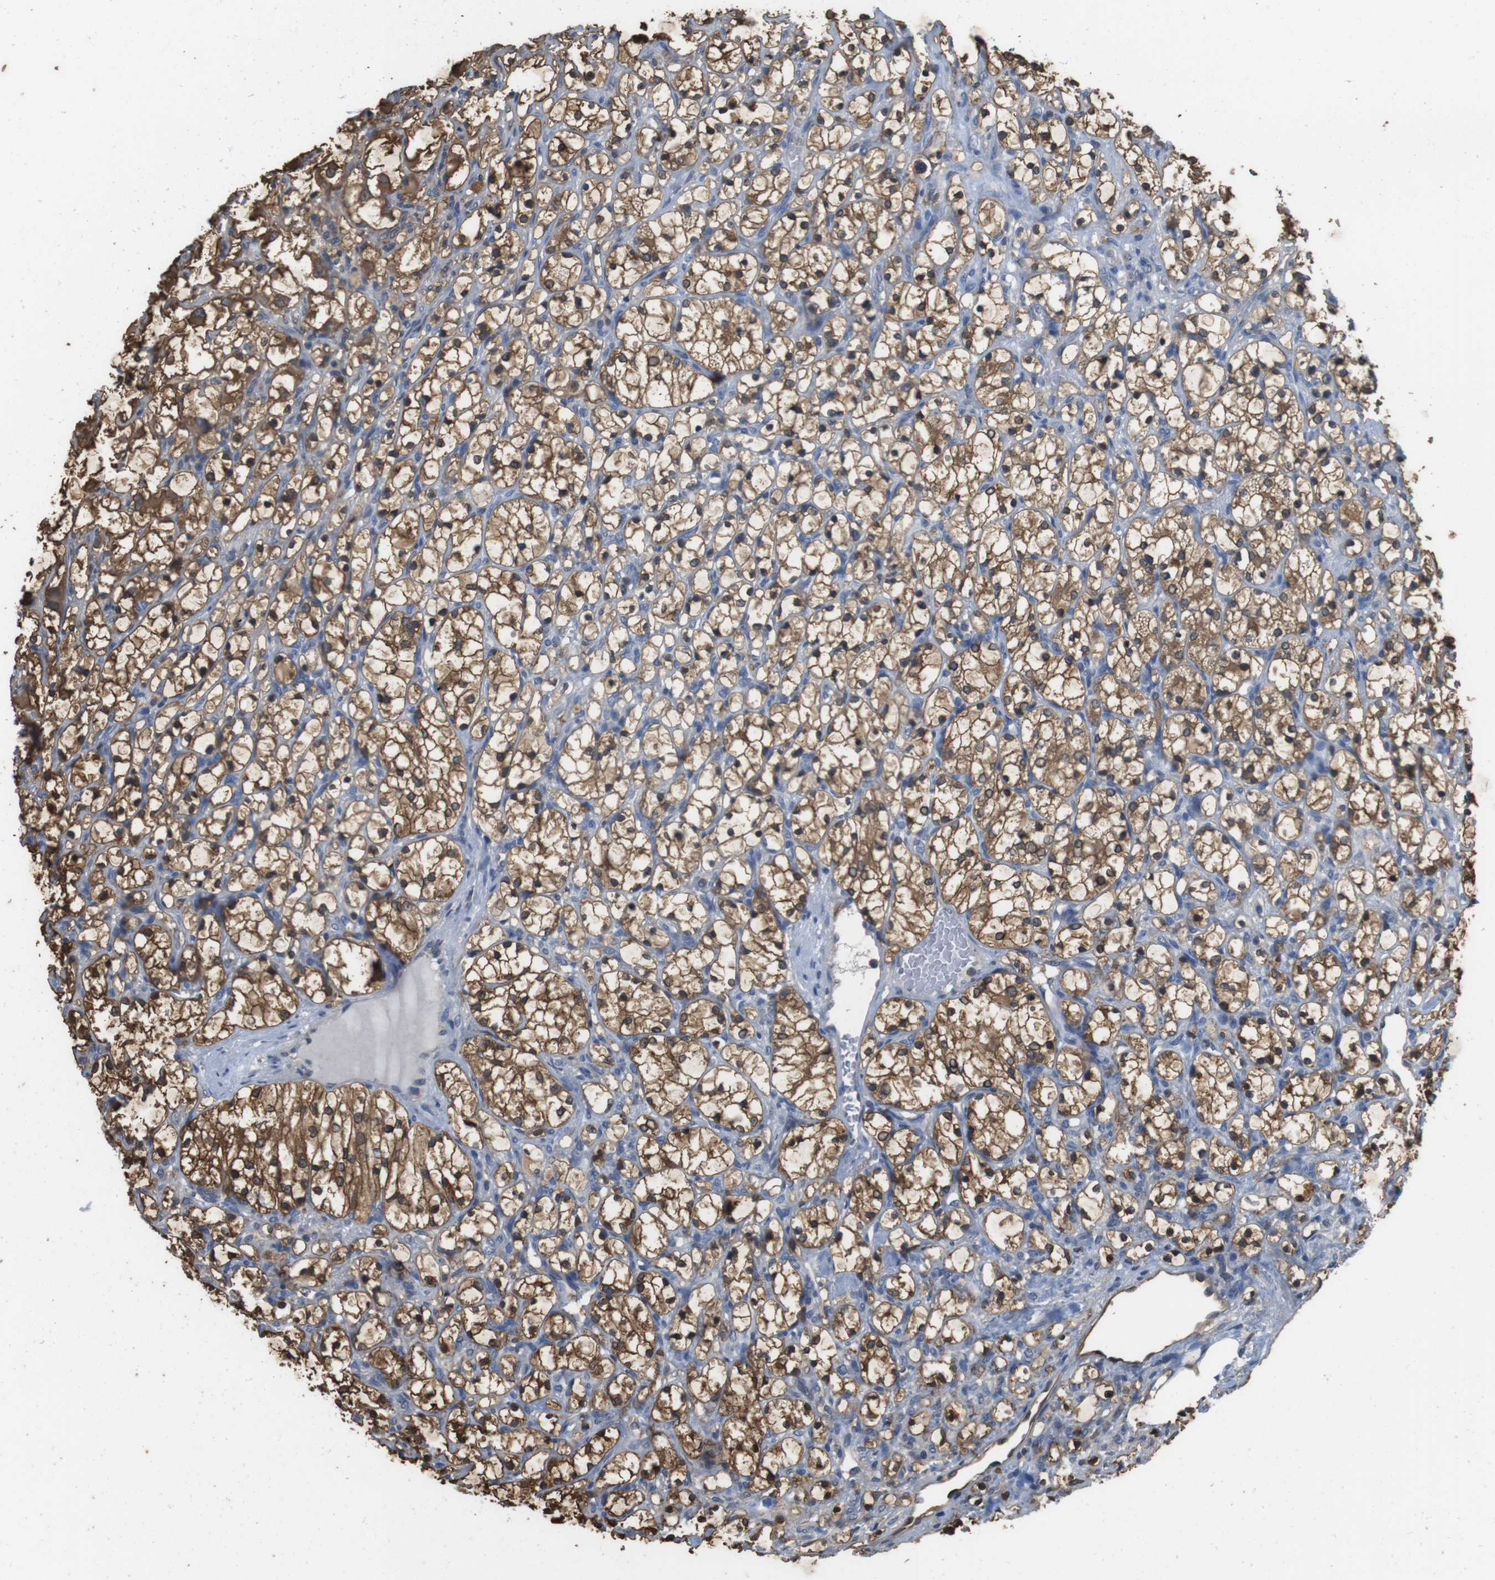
{"staining": {"intensity": "moderate", "quantity": ">75%", "location": "cytoplasmic/membranous,nuclear"}, "tissue": "renal cancer", "cell_type": "Tumor cells", "image_type": "cancer", "snomed": [{"axis": "morphology", "description": "Adenocarcinoma, NOS"}, {"axis": "topography", "description": "Kidney"}], "caption": "Brown immunohistochemical staining in human renal cancer reveals moderate cytoplasmic/membranous and nuclear expression in about >75% of tumor cells.", "gene": "LDHA", "patient": {"sex": "female", "age": 69}}